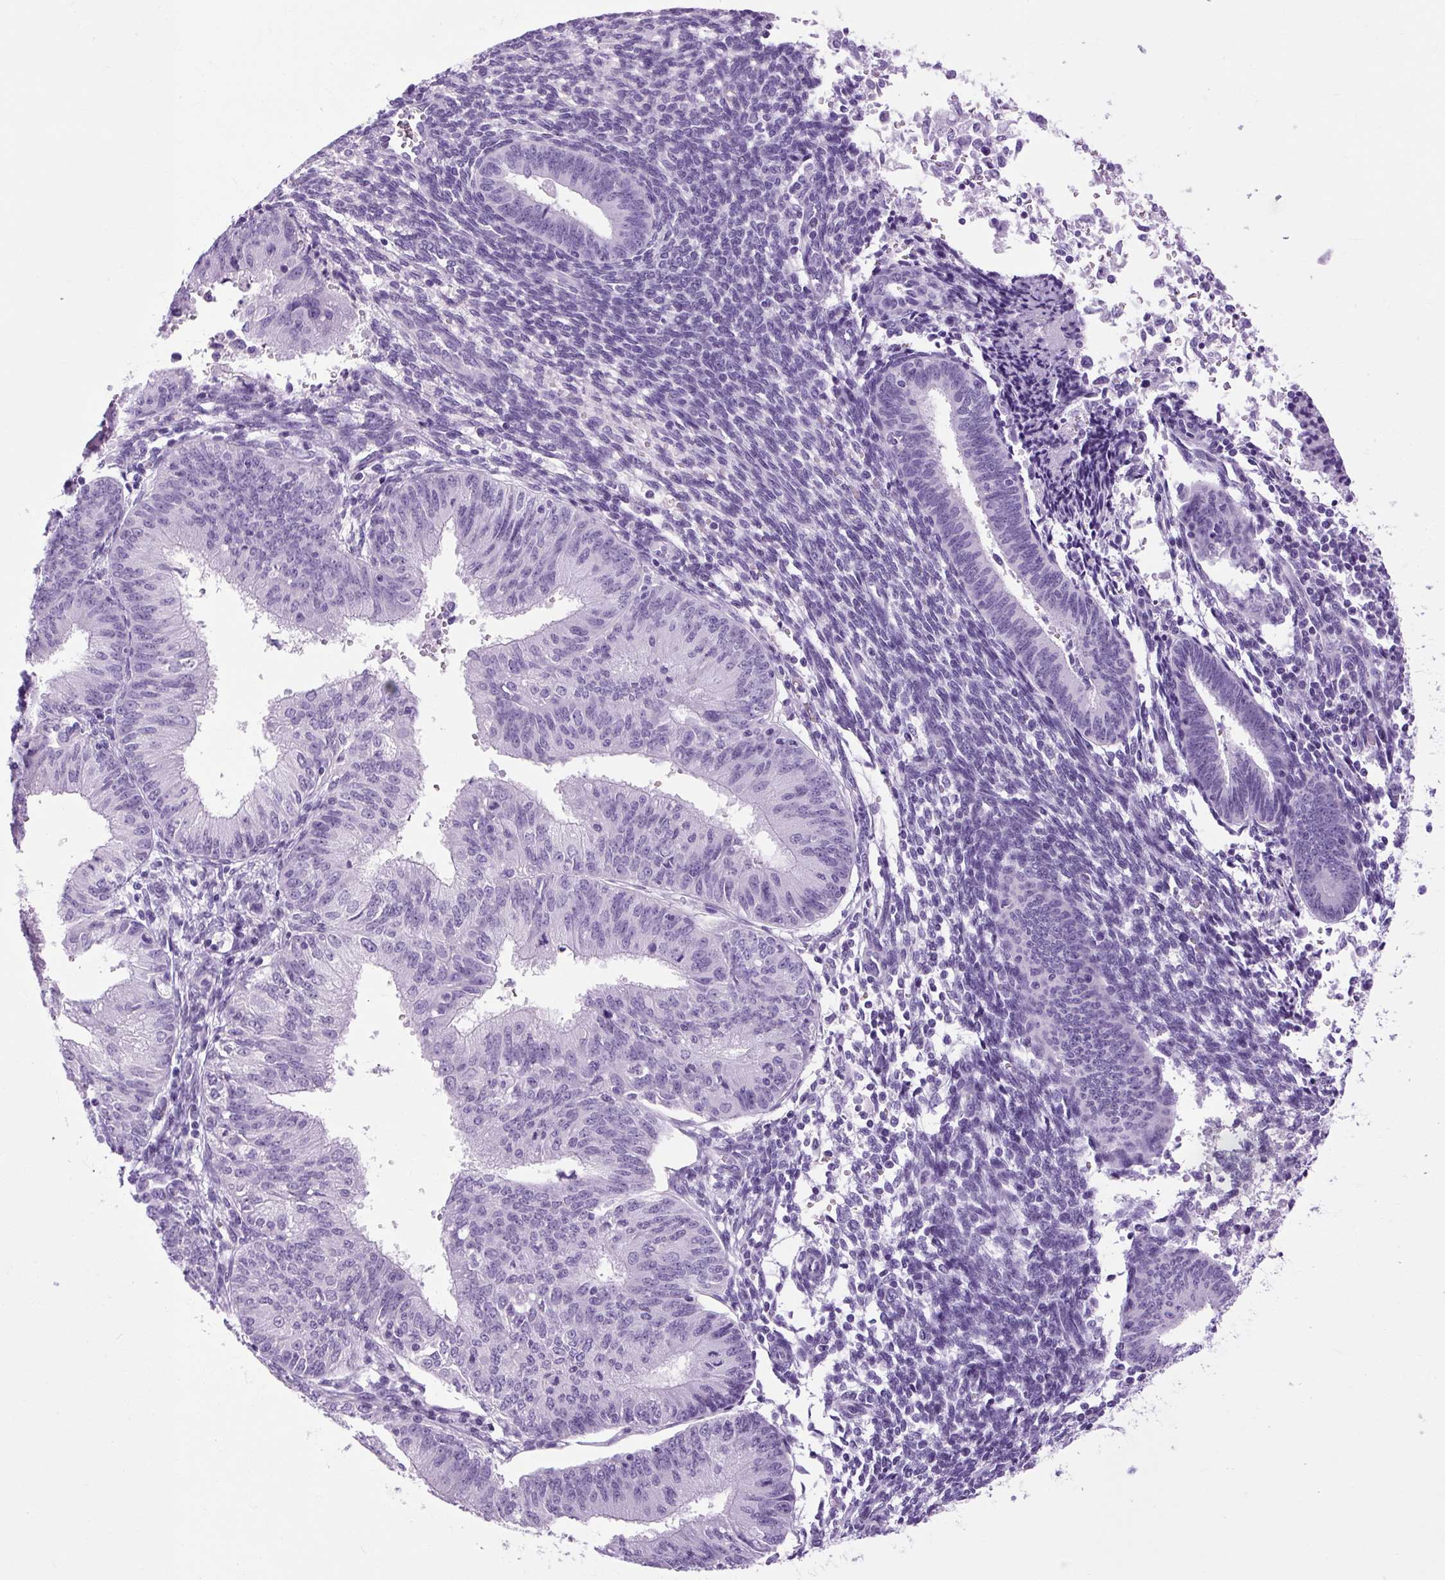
{"staining": {"intensity": "negative", "quantity": "none", "location": "none"}, "tissue": "endometrial cancer", "cell_type": "Tumor cells", "image_type": "cancer", "snomed": [{"axis": "morphology", "description": "Adenocarcinoma, NOS"}, {"axis": "topography", "description": "Endometrium"}], "caption": "Immunohistochemistry histopathology image of human endometrial cancer stained for a protein (brown), which displays no expression in tumor cells.", "gene": "B3GNT4", "patient": {"sex": "female", "age": 50}}